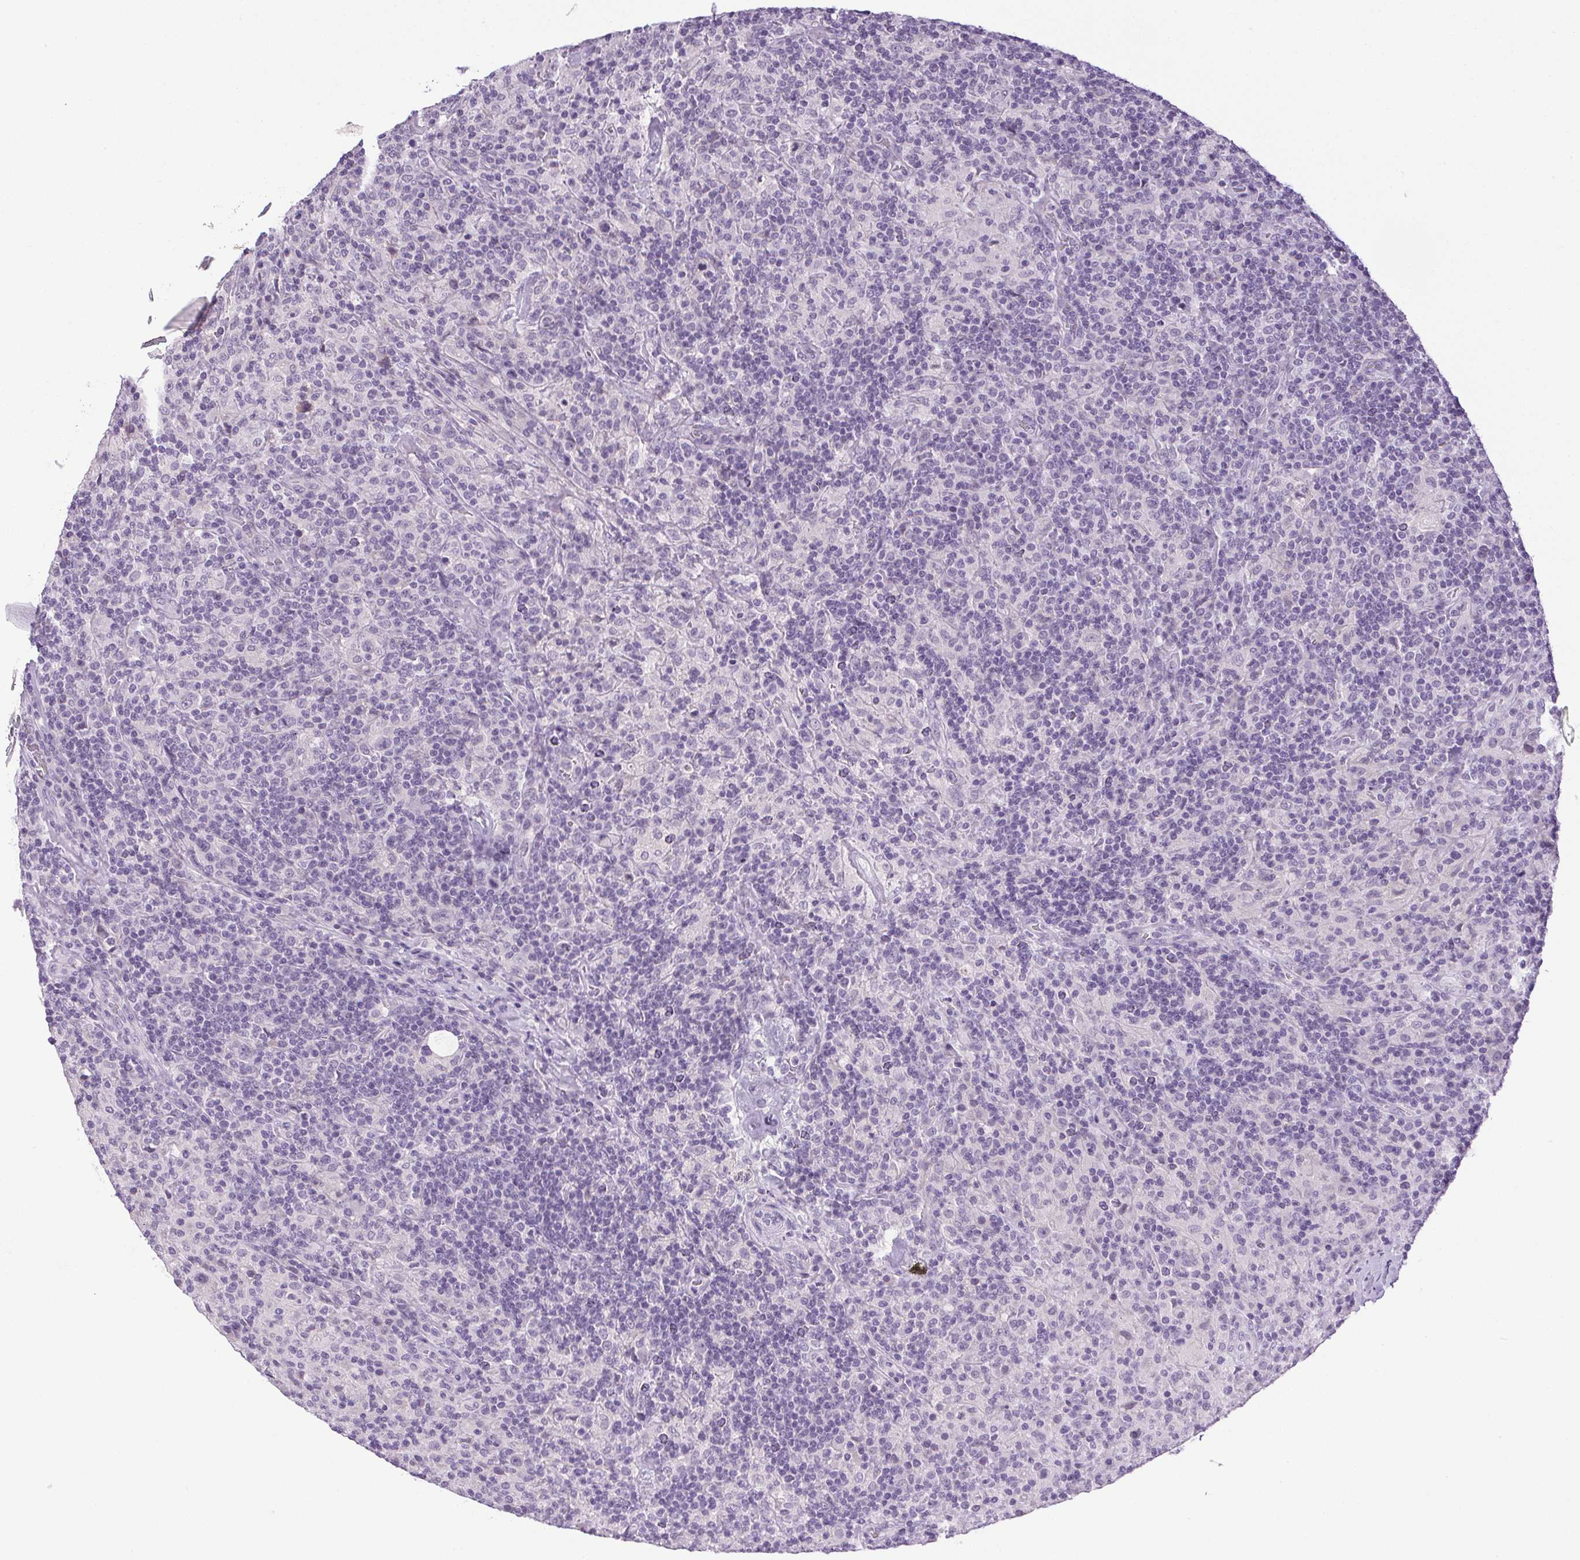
{"staining": {"intensity": "negative", "quantity": "none", "location": "none"}, "tissue": "lymphoma", "cell_type": "Tumor cells", "image_type": "cancer", "snomed": [{"axis": "morphology", "description": "Hodgkin's disease, NOS"}, {"axis": "topography", "description": "Lymph node"}], "caption": "An immunohistochemistry photomicrograph of lymphoma is shown. There is no staining in tumor cells of lymphoma.", "gene": "PRL", "patient": {"sex": "male", "age": 70}}